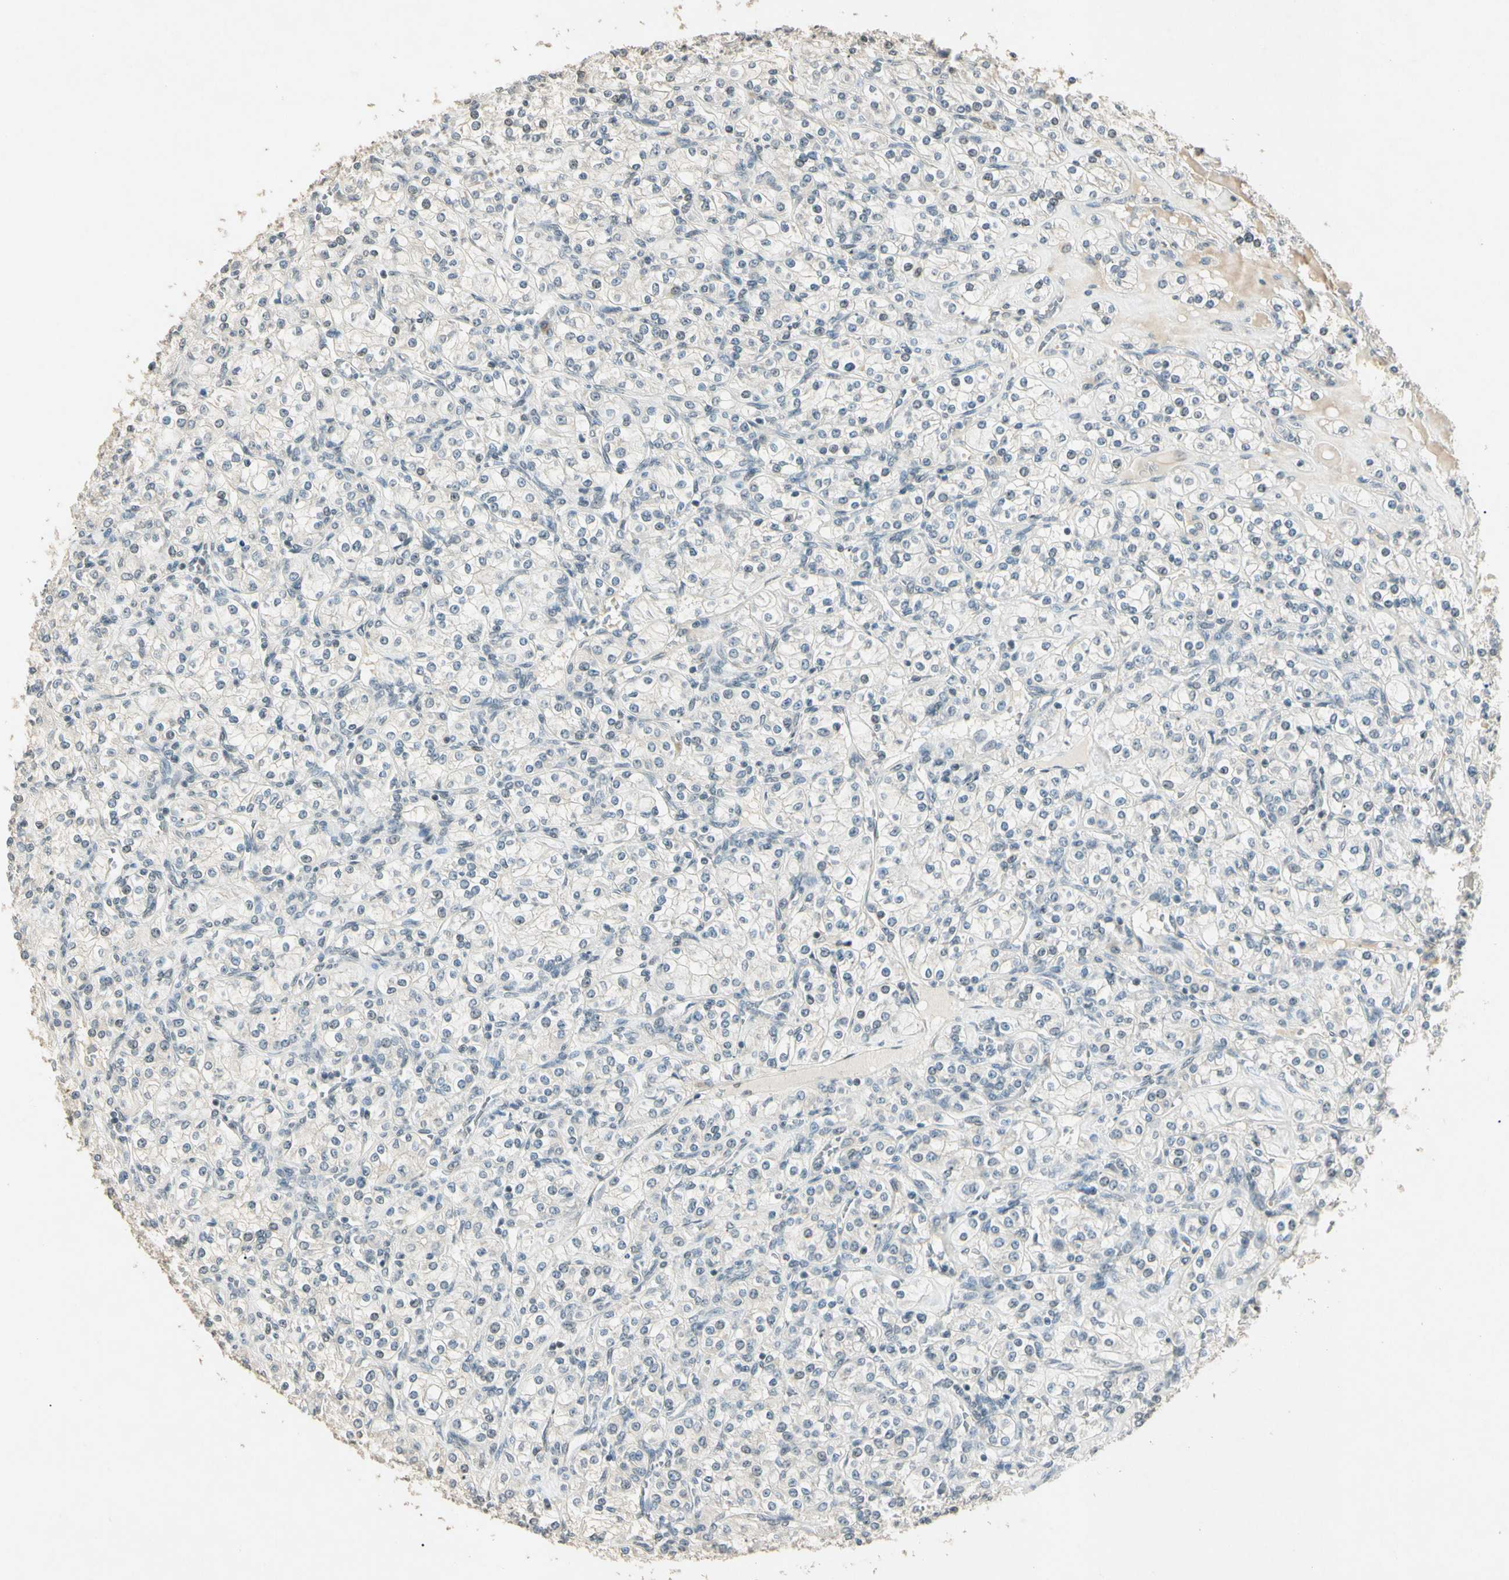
{"staining": {"intensity": "negative", "quantity": "none", "location": "none"}, "tissue": "renal cancer", "cell_type": "Tumor cells", "image_type": "cancer", "snomed": [{"axis": "morphology", "description": "Adenocarcinoma, NOS"}, {"axis": "topography", "description": "Kidney"}], "caption": "IHC photomicrograph of renal cancer stained for a protein (brown), which demonstrates no staining in tumor cells.", "gene": "ZBTB4", "patient": {"sex": "male", "age": 77}}